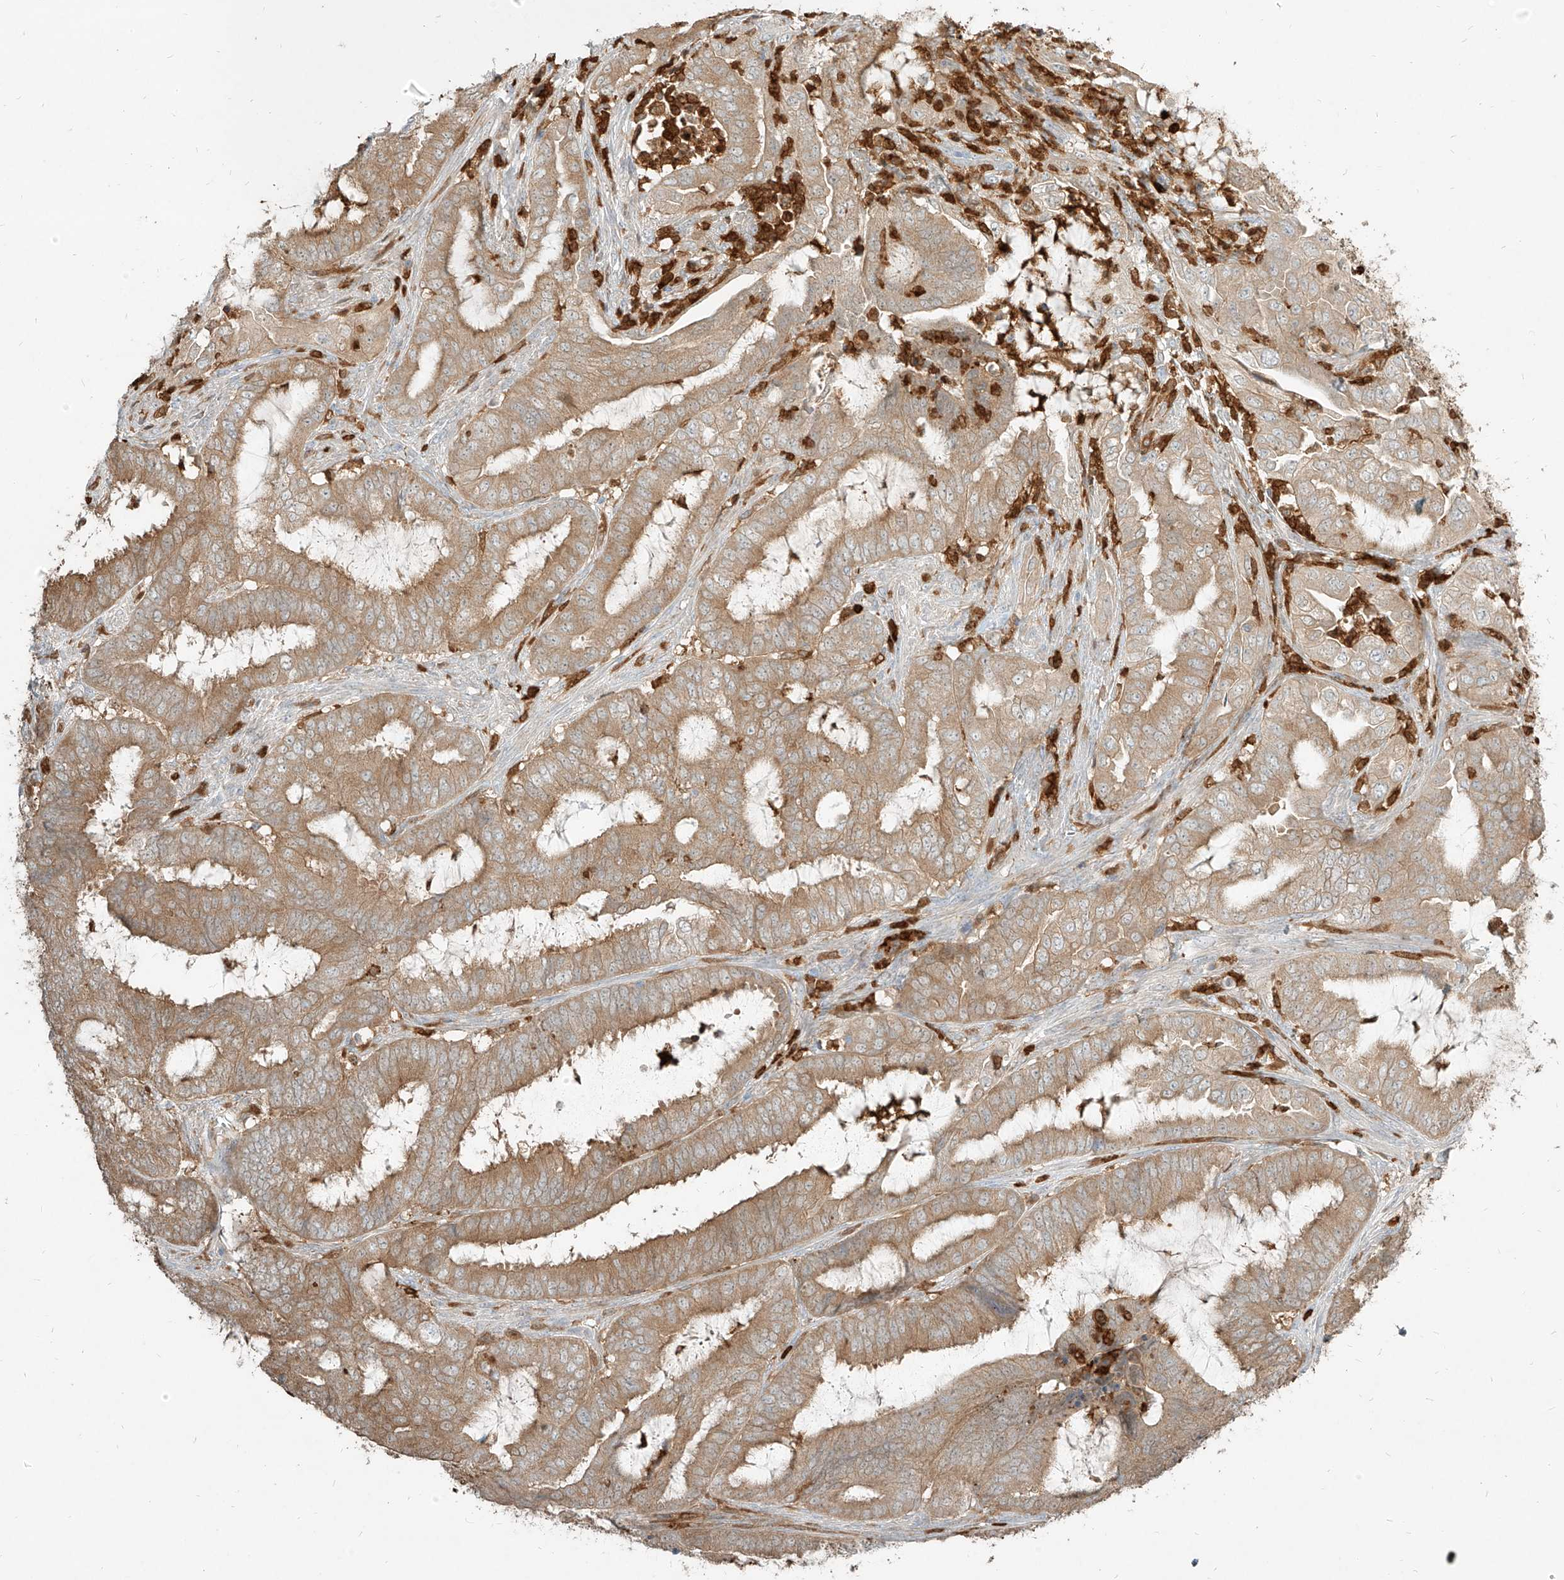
{"staining": {"intensity": "weak", "quantity": ">75%", "location": "cytoplasmic/membranous"}, "tissue": "endometrial cancer", "cell_type": "Tumor cells", "image_type": "cancer", "snomed": [{"axis": "morphology", "description": "Adenocarcinoma, NOS"}, {"axis": "topography", "description": "Endometrium"}], "caption": "IHC photomicrograph of human adenocarcinoma (endometrial) stained for a protein (brown), which demonstrates low levels of weak cytoplasmic/membranous staining in about >75% of tumor cells.", "gene": "PGD", "patient": {"sex": "female", "age": 51}}